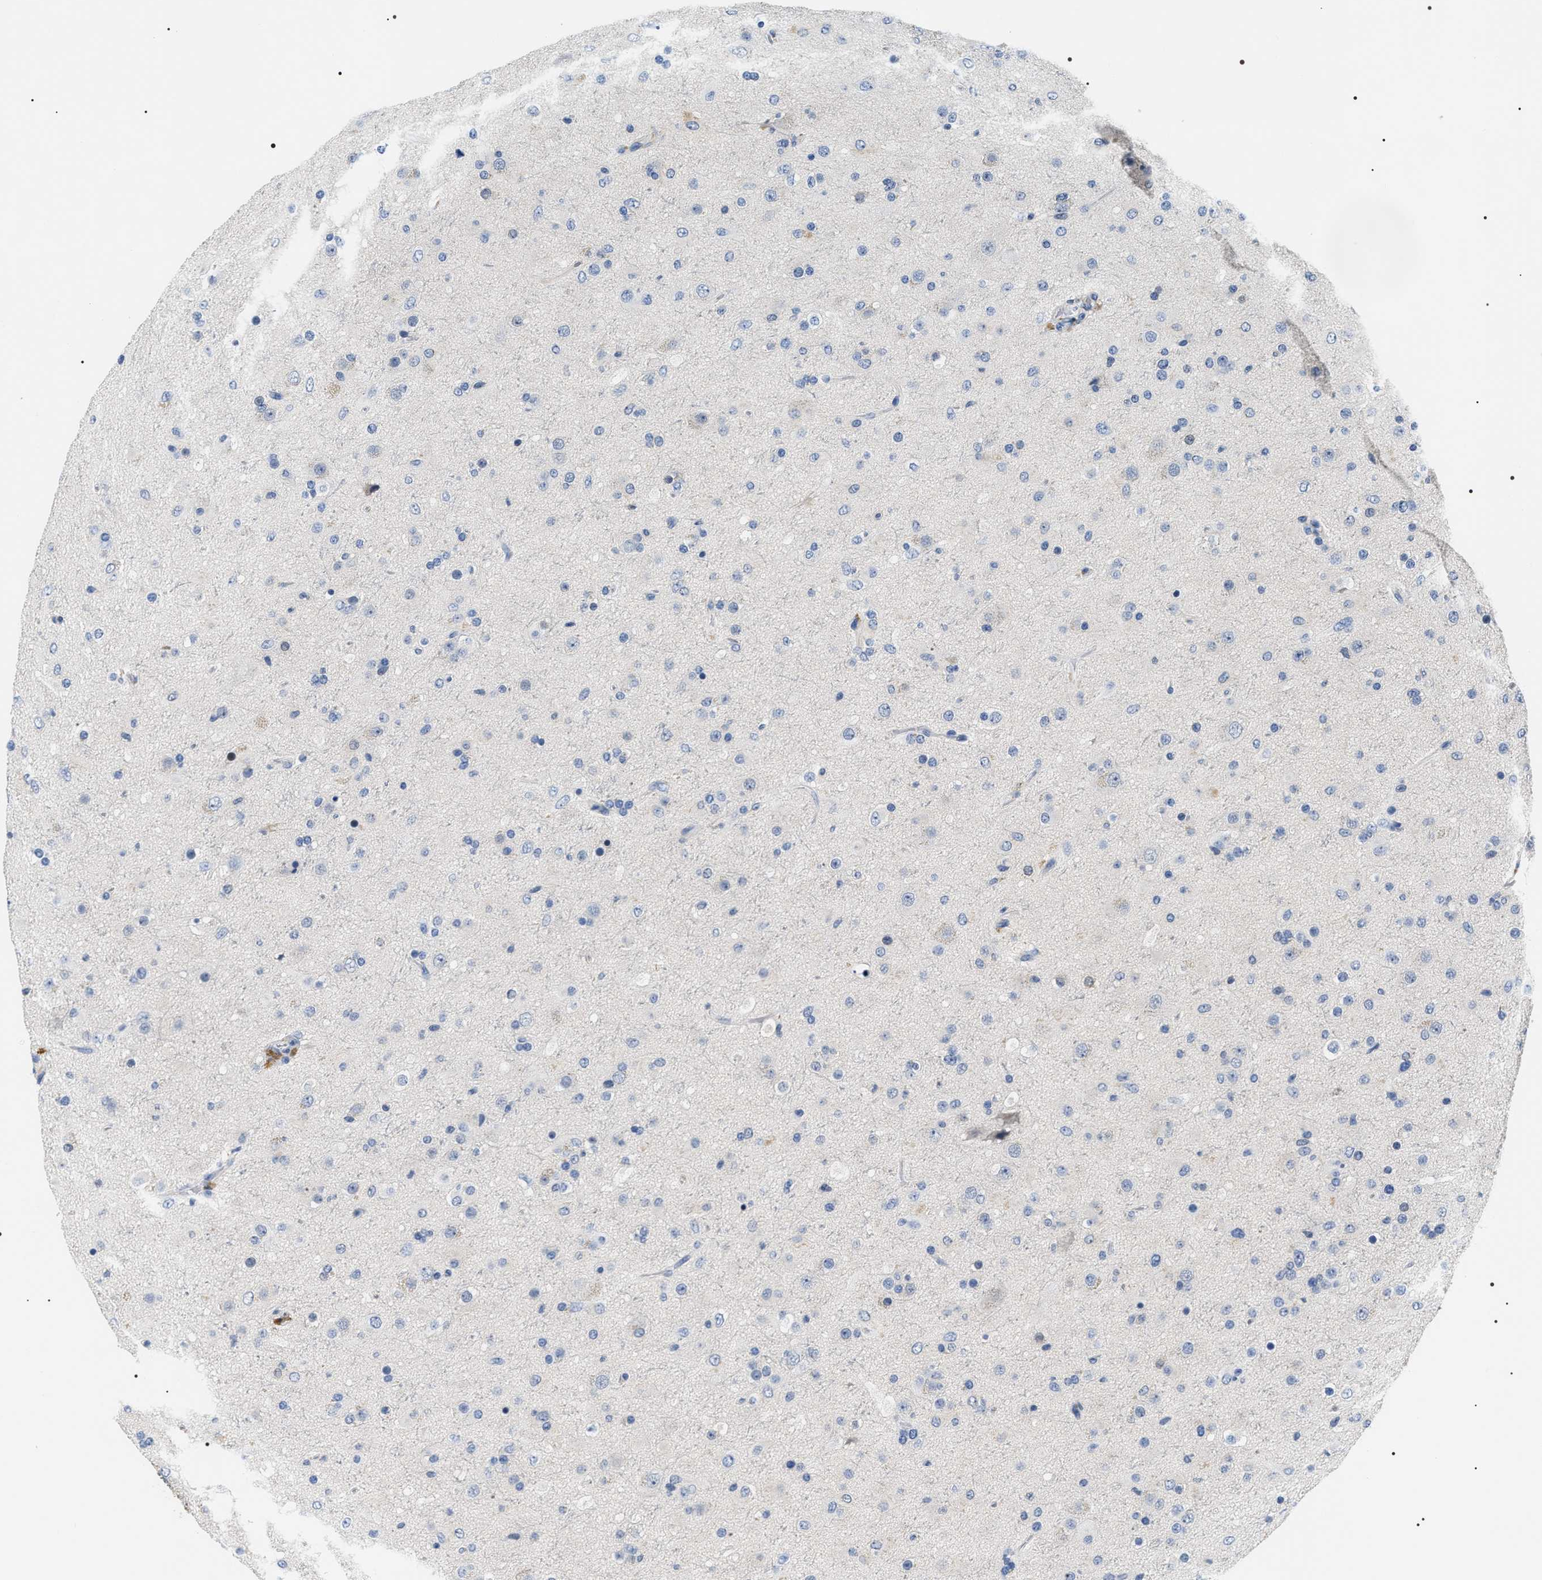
{"staining": {"intensity": "negative", "quantity": "none", "location": "none"}, "tissue": "glioma", "cell_type": "Tumor cells", "image_type": "cancer", "snomed": [{"axis": "morphology", "description": "Glioma, malignant, Low grade"}, {"axis": "topography", "description": "Brain"}], "caption": "Immunohistochemical staining of glioma reveals no significant staining in tumor cells.", "gene": "BAG2", "patient": {"sex": "male", "age": 65}}